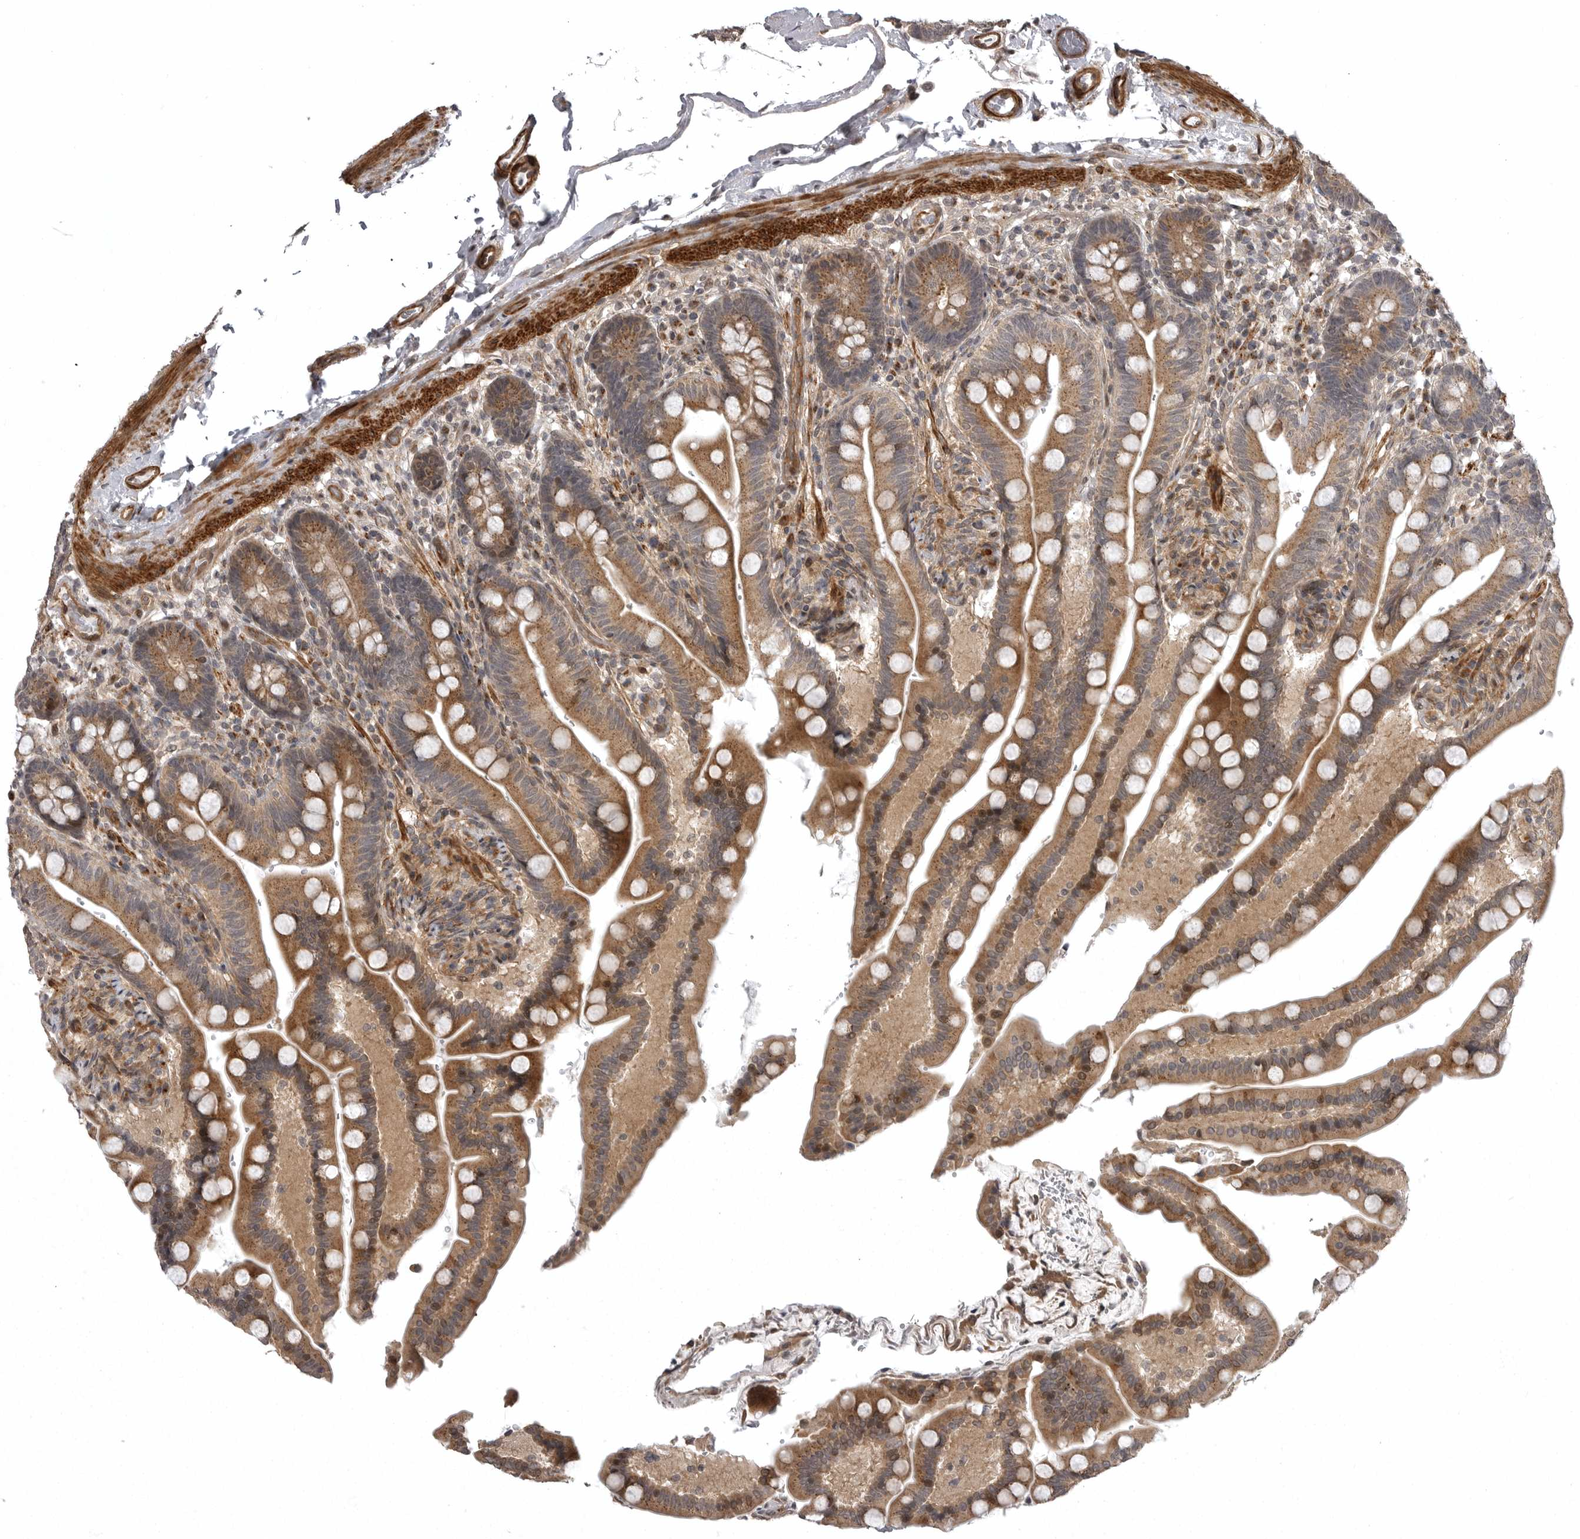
{"staining": {"intensity": "strong", "quantity": ">75%", "location": "cytoplasmic/membranous"}, "tissue": "colon", "cell_type": "Endothelial cells", "image_type": "normal", "snomed": [{"axis": "morphology", "description": "Normal tissue, NOS"}, {"axis": "topography", "description": "Smooth muscle"}, {"axis": "topography", "description": "Colon"}], "caption": "Immunohistochemistry (IHC) image of benign colon stained for a protein (brown), which demonstrates high levels of strong cytoplasmic/membranous staining in about >75% of endothelial cells.", "gene": "SNX16", "patient": {"sex": "male", "age": 73}}